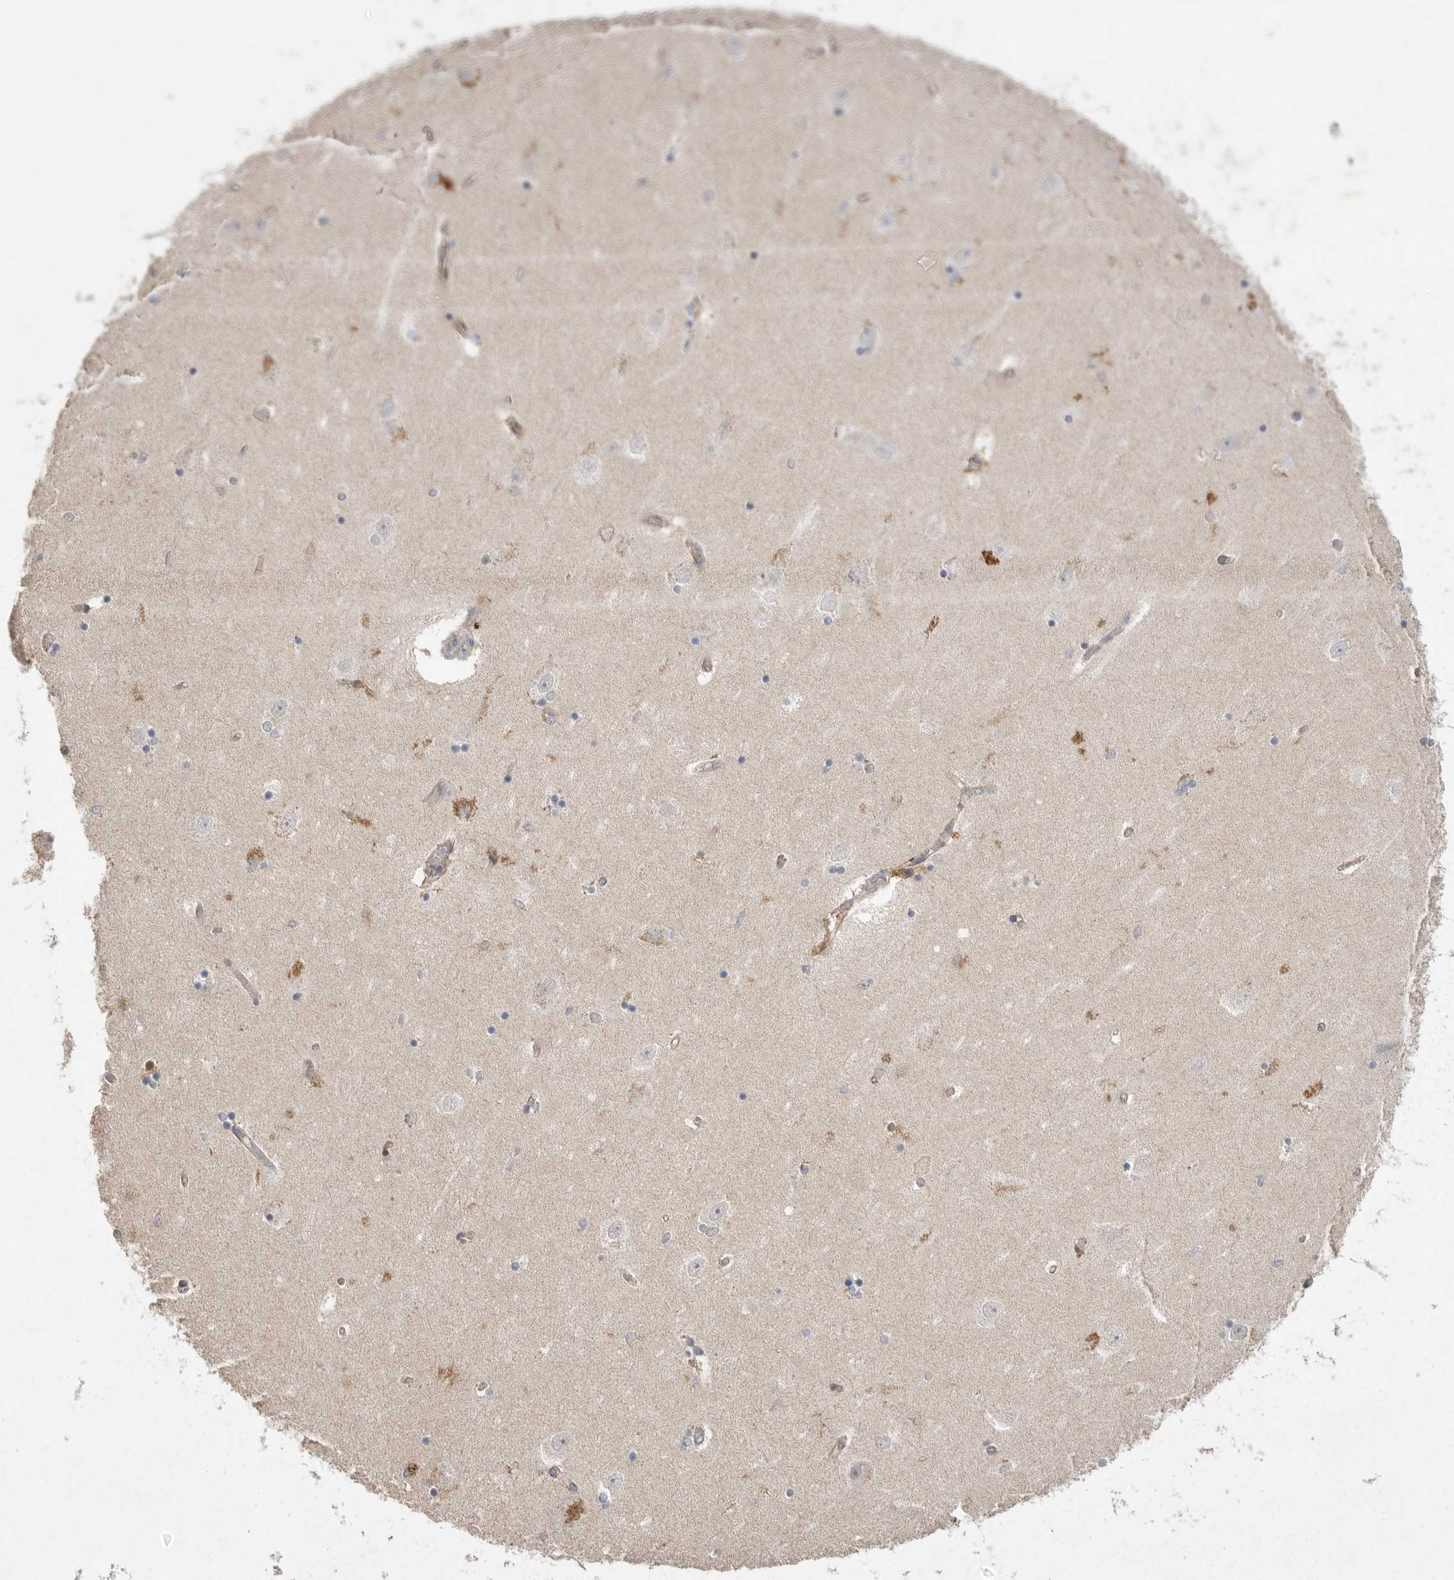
{"staining": {"intensity": "weak", "quantity": "<25%", "location": "cytoplasmic/membranous"}, "tissue": "hippocampus", "cell_type": "Glial cells", "image_type": "normal", "snomed": [{"axis": "morphology", "description": "Normal tissue, NOS"}, {"axis": "topography", "description": "Hippocampus"}], "caption": "The histopathology image demonstrates no staining of glial cells in unremarkable hippocampus. (DAB immunohistochemistry with hematoxylin counter stain).", "gene": "VANGL2", "patient": {"sex": "female", "age": 54}}